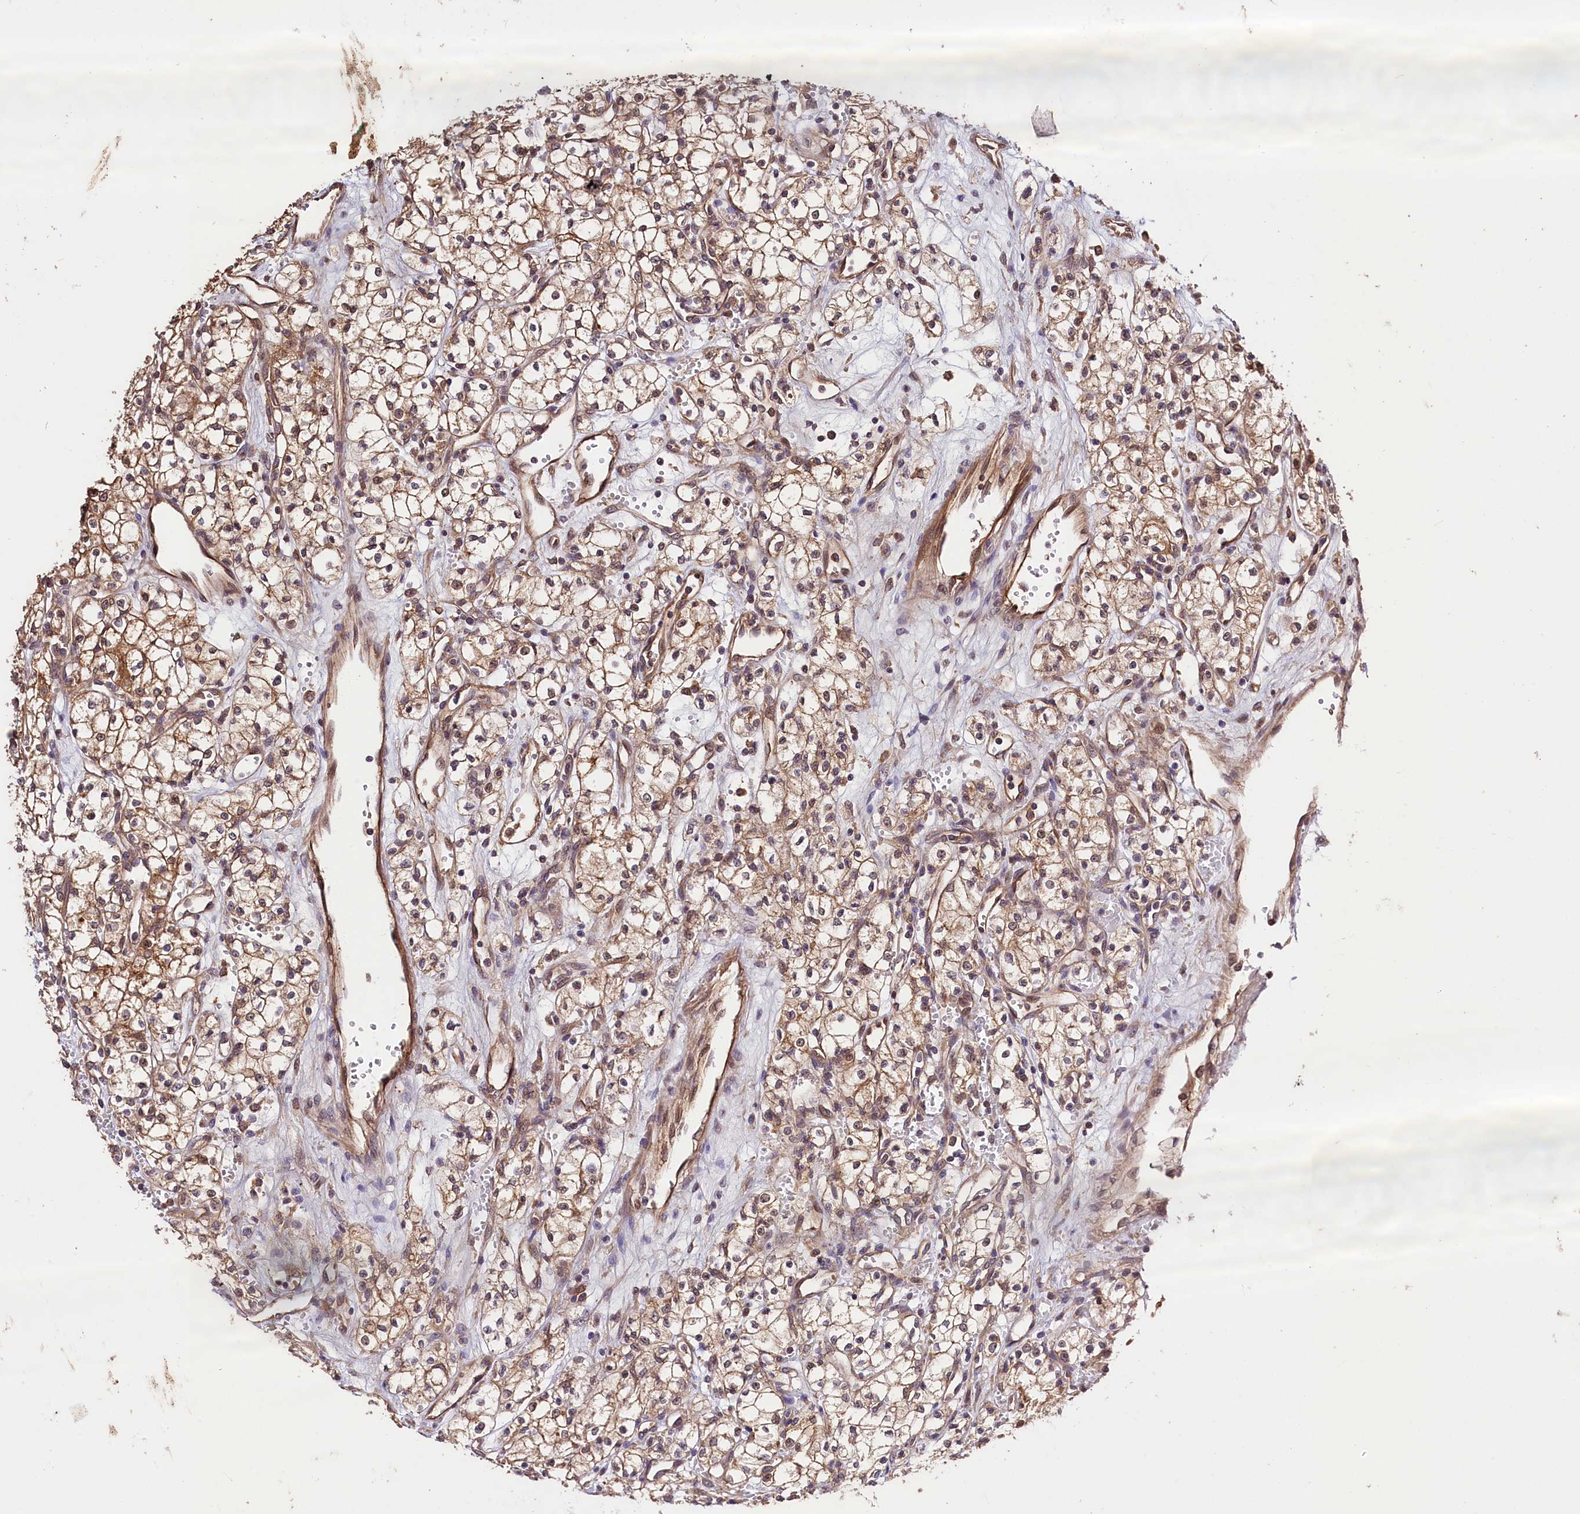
{"staining": {"intensity": "moderate", "quantity": ">75%", "location": "cytoplasmic/membranous"}, "tissue": "renal cancer", "cell_type": "Tumor cells", "image_type": "cancer", "snomed": [{"axis": "morphology", "description": "Adenocarcinoma, NOS"}, {"axis": "topography", "description": "Kidney"}], "caption": "Tumor cells exhibit medium levels of moderate cytoplasmic/membranous expression in about >75% of cells in renal adenocarcinoma. (IHC, brightfield microscopy, high magnification).", "gene": "CES3", "patient": {"sex": "male", "age": 59}}